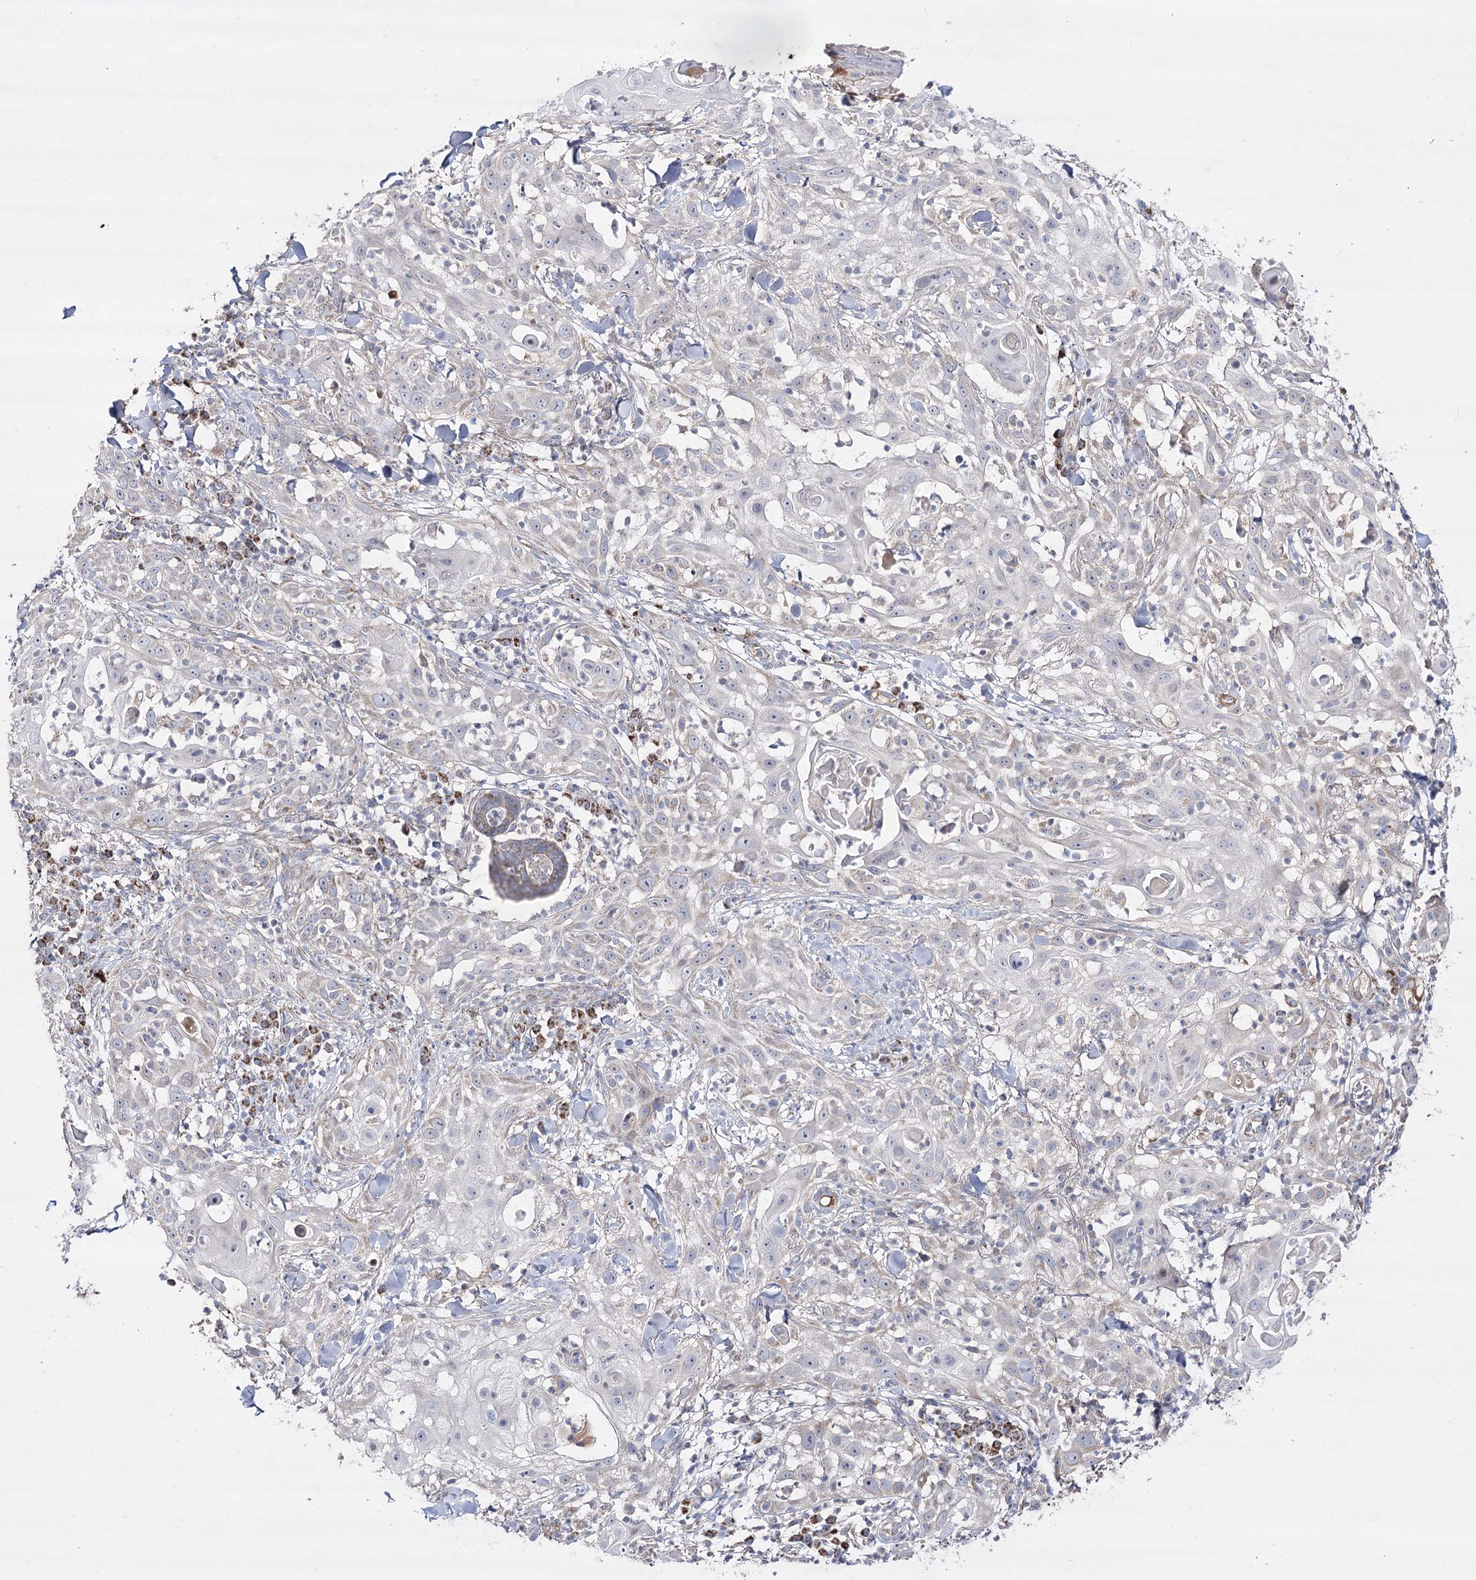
{"staining": {"intensity": "negative", "quantity": "none", "location": "none"}, "tissue": "skin cancer", "cell_type": "Tumor cells", "image_type": "cancer", "snomed": [{"axis": "morphology", "description": "Squamous cell carcinoma, NOS"}, {"axis": "topography", "description": "Skin"}], "caption": "A micrograph of human skin cancer (squamous cell carcinoma) is negative for staining in tumor cells.", "gene": "NADK2", "patient": {"sex": "female", "age": 44}}